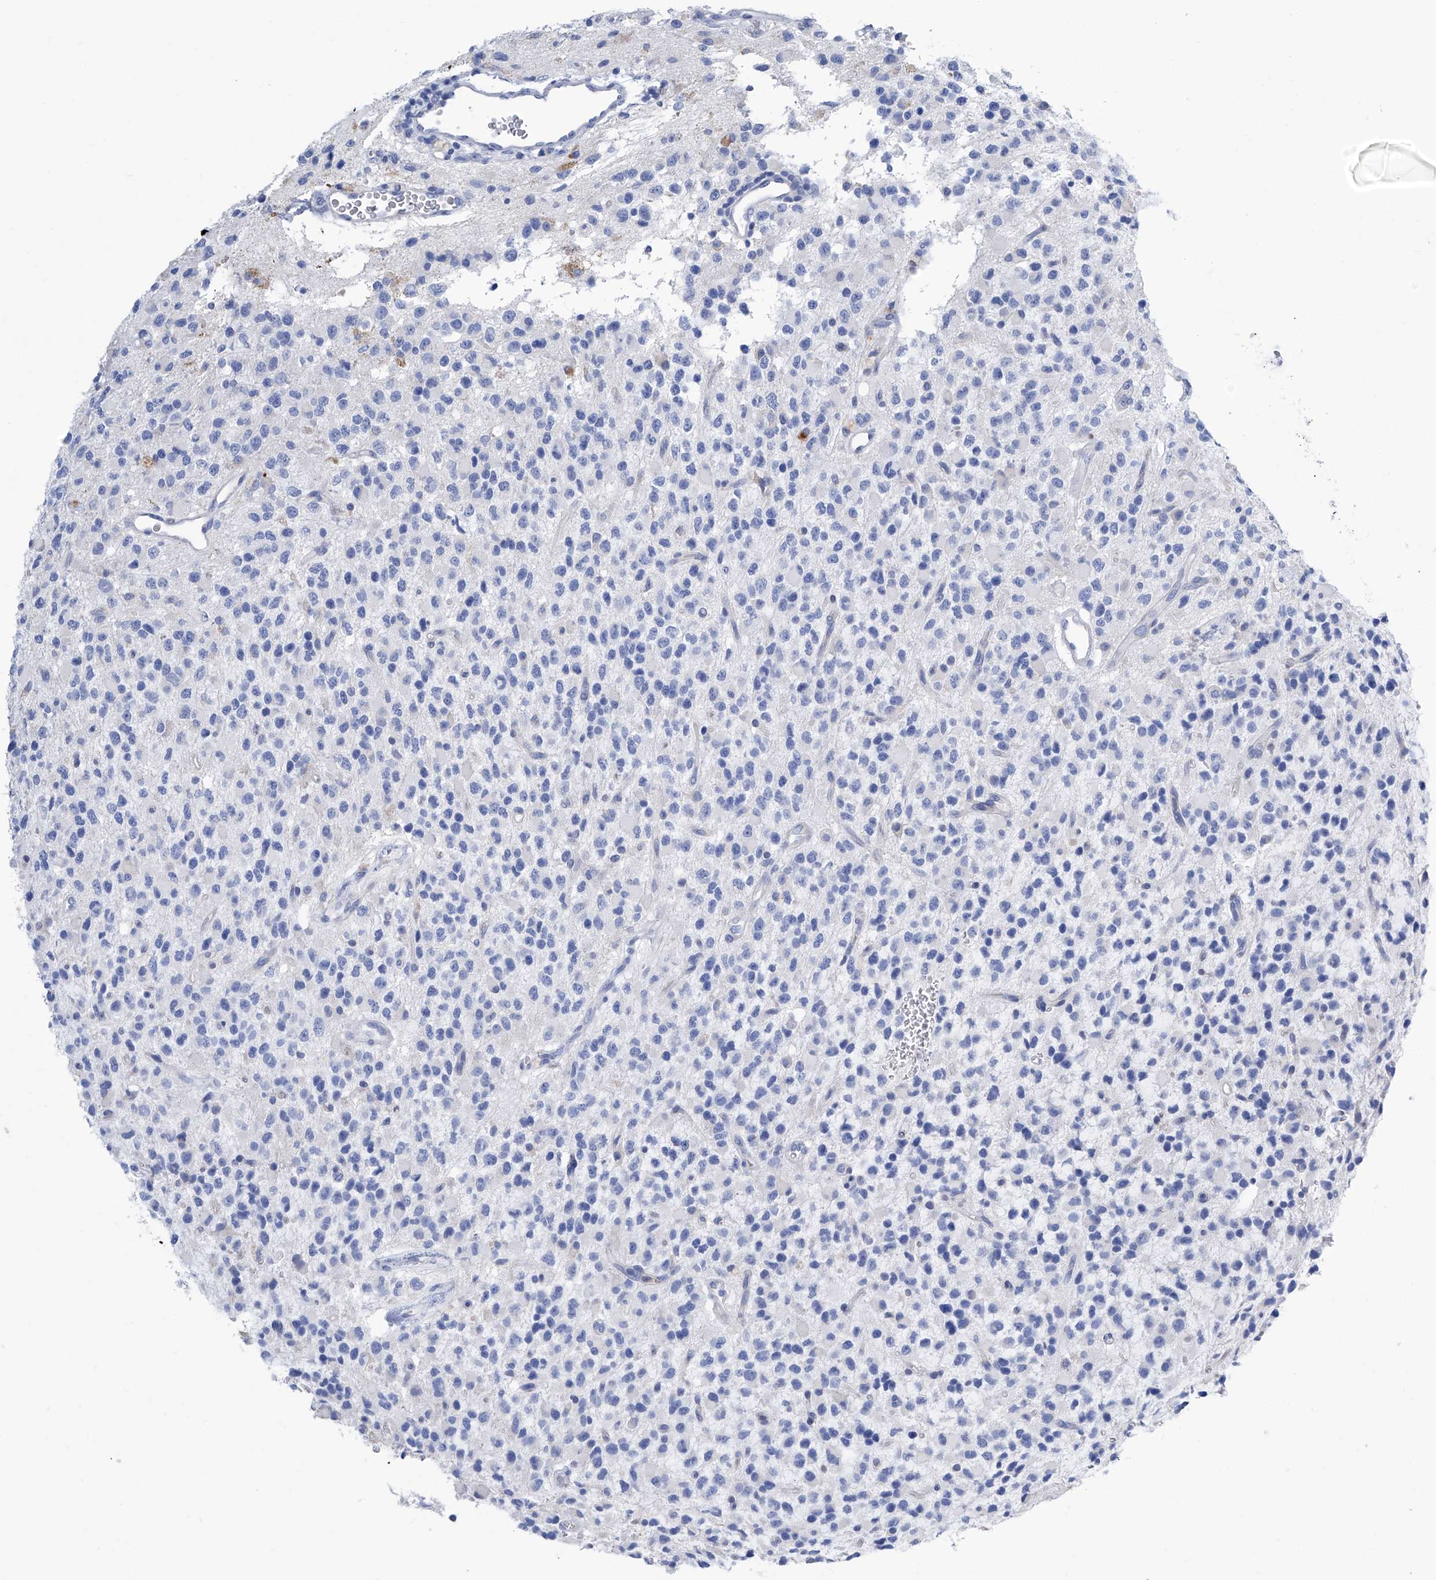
{"staining": {"intensity": "negative", "quantity": "none", "location": "none"}, "tissue": "glioma", "cell_type": "Tumor cells", "image_type": "cancer", "snomed": [{"axis": "morphology", "description": "Glioma, malignant, High grade"}, {"axis": "topography", "description": "Brain"}], "caption": "Human malignant high-grade glioma stained for a protein using IHC shows no positivity in tumor cells.", "gene": "IMPA2", "patient": {"sex": "male", "age": 34}}